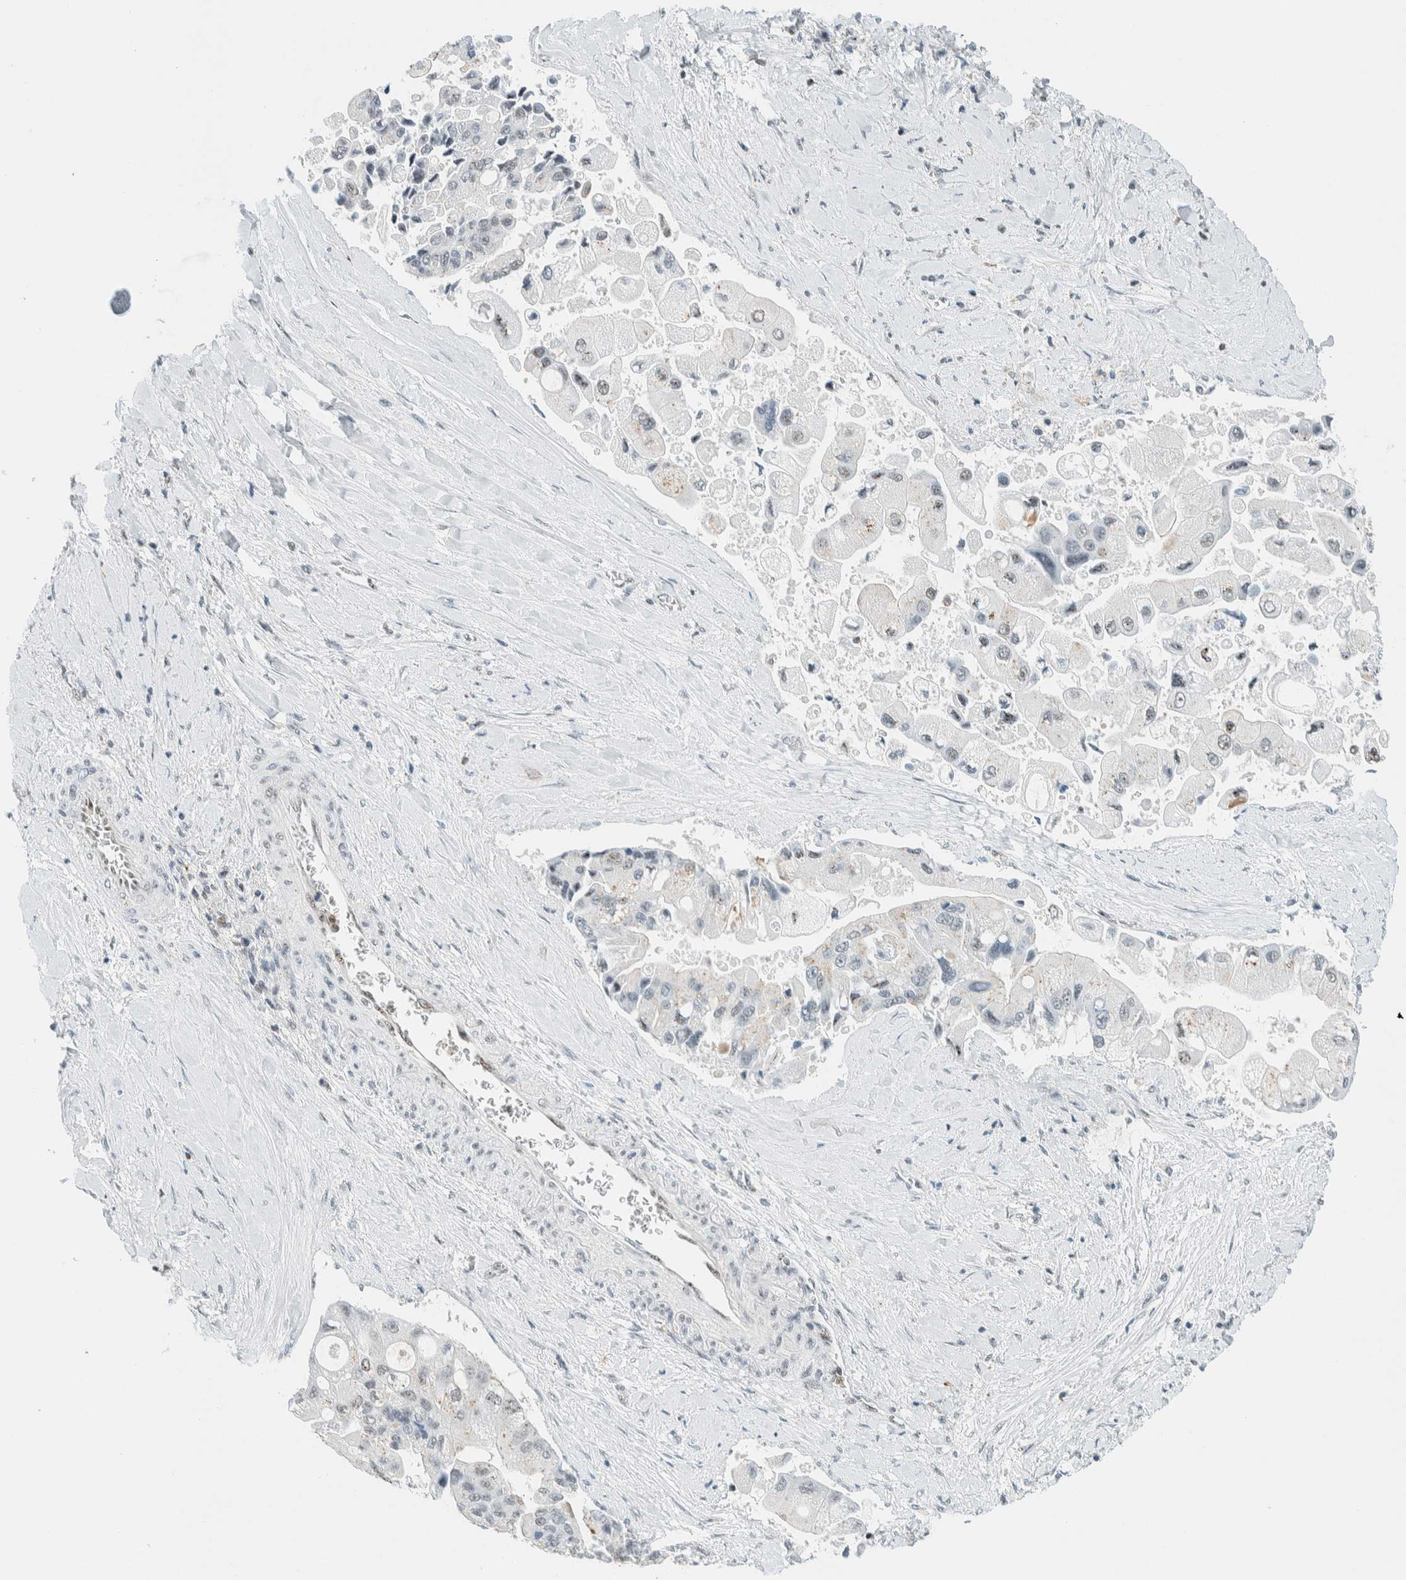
{"staining": {"intensity": "negative", "quantity": "none", "location": "none"}, "tissue": "liver cancer", "cell_type": "Tumor cells", "image_type": "cancer", "snomed": [{"axis": "morphology", "description": "Cholangiocarcinoma"}, {"axis": "topography", "description": "Liver"}], "caption": "Immunohistochemical staining of cholangiocarcinoma (liver) shows no significant expression in tumor cells.", "gene": "CYSRT1", "patient": {"sex": "male", "age": 50}}